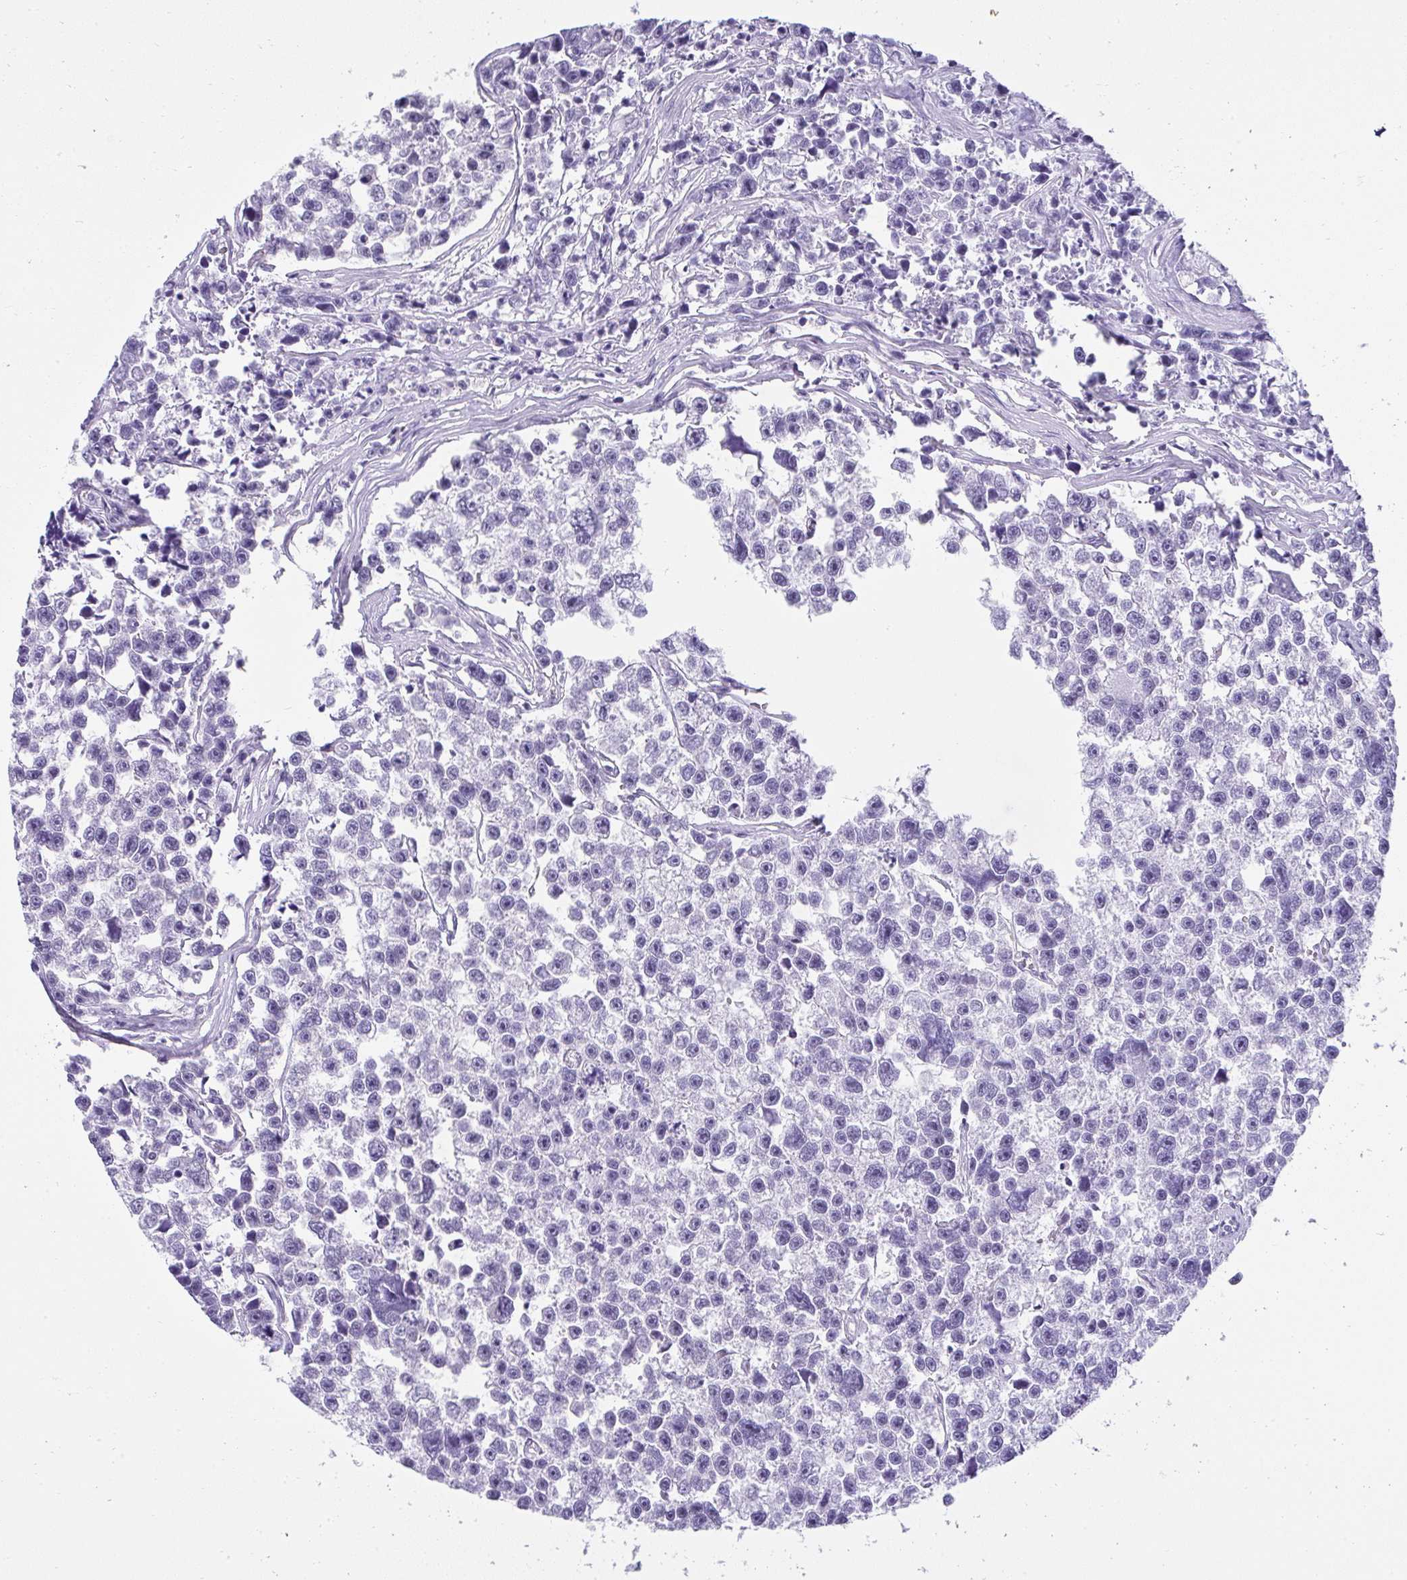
{"staining": {"intensity": "negative", "quantity": "none", "location": "none"}, "tissue": "testis cancer", "cell_type": "Tumor cells", "image_type": "cancer", "snomed": [{"axis": "morphology", "description": "Seminoma, NOS"}, {"axis": "topography", "description": "Testis"}], "caption": "Testis seminoma stained for a protein using IHC shows no staining tumor cells.", "gene": "RNF183", "patient": {"sex": "male", "age": 26}}